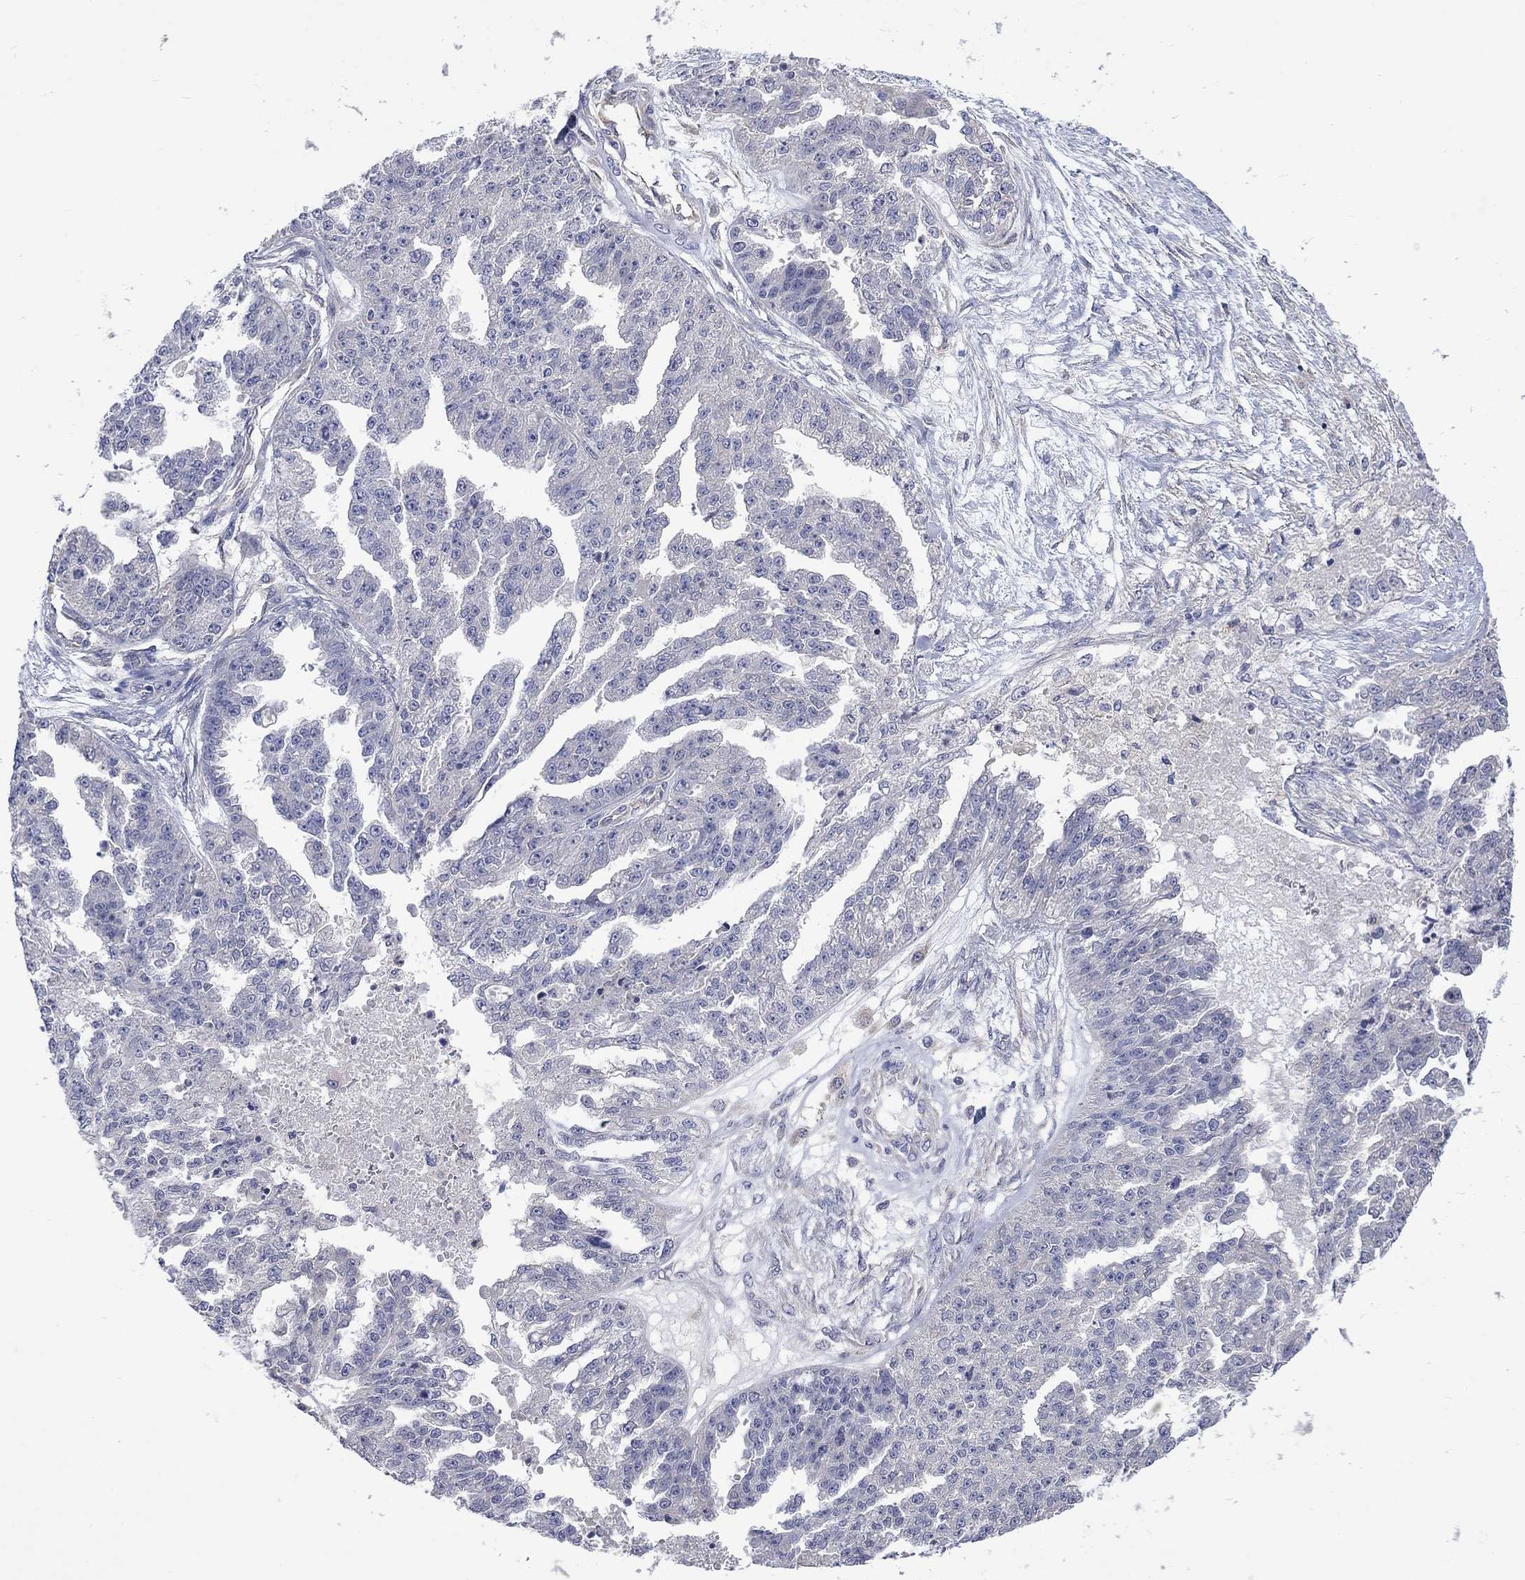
{"staining": {"intensity": "negative", "quantity": "none", "location": "none"}, "tissue": "ovarian cancer", "cell_type": "Tumor cells", "image_type": "cancer", "snomed": [{"axis": "morphology", "description": "Cystadenocarcinoma, serous, NOS"}, {"axis": "topography", "description": "Ovary"}], "caption": "High power microscopy image of an immunohistochemistry (IHC) micrograph of ovarian cancer, revealing no significant expression in tumor cells.", "gene": "CAMKK2", "patient": {"sex": "female", "age": 58}}